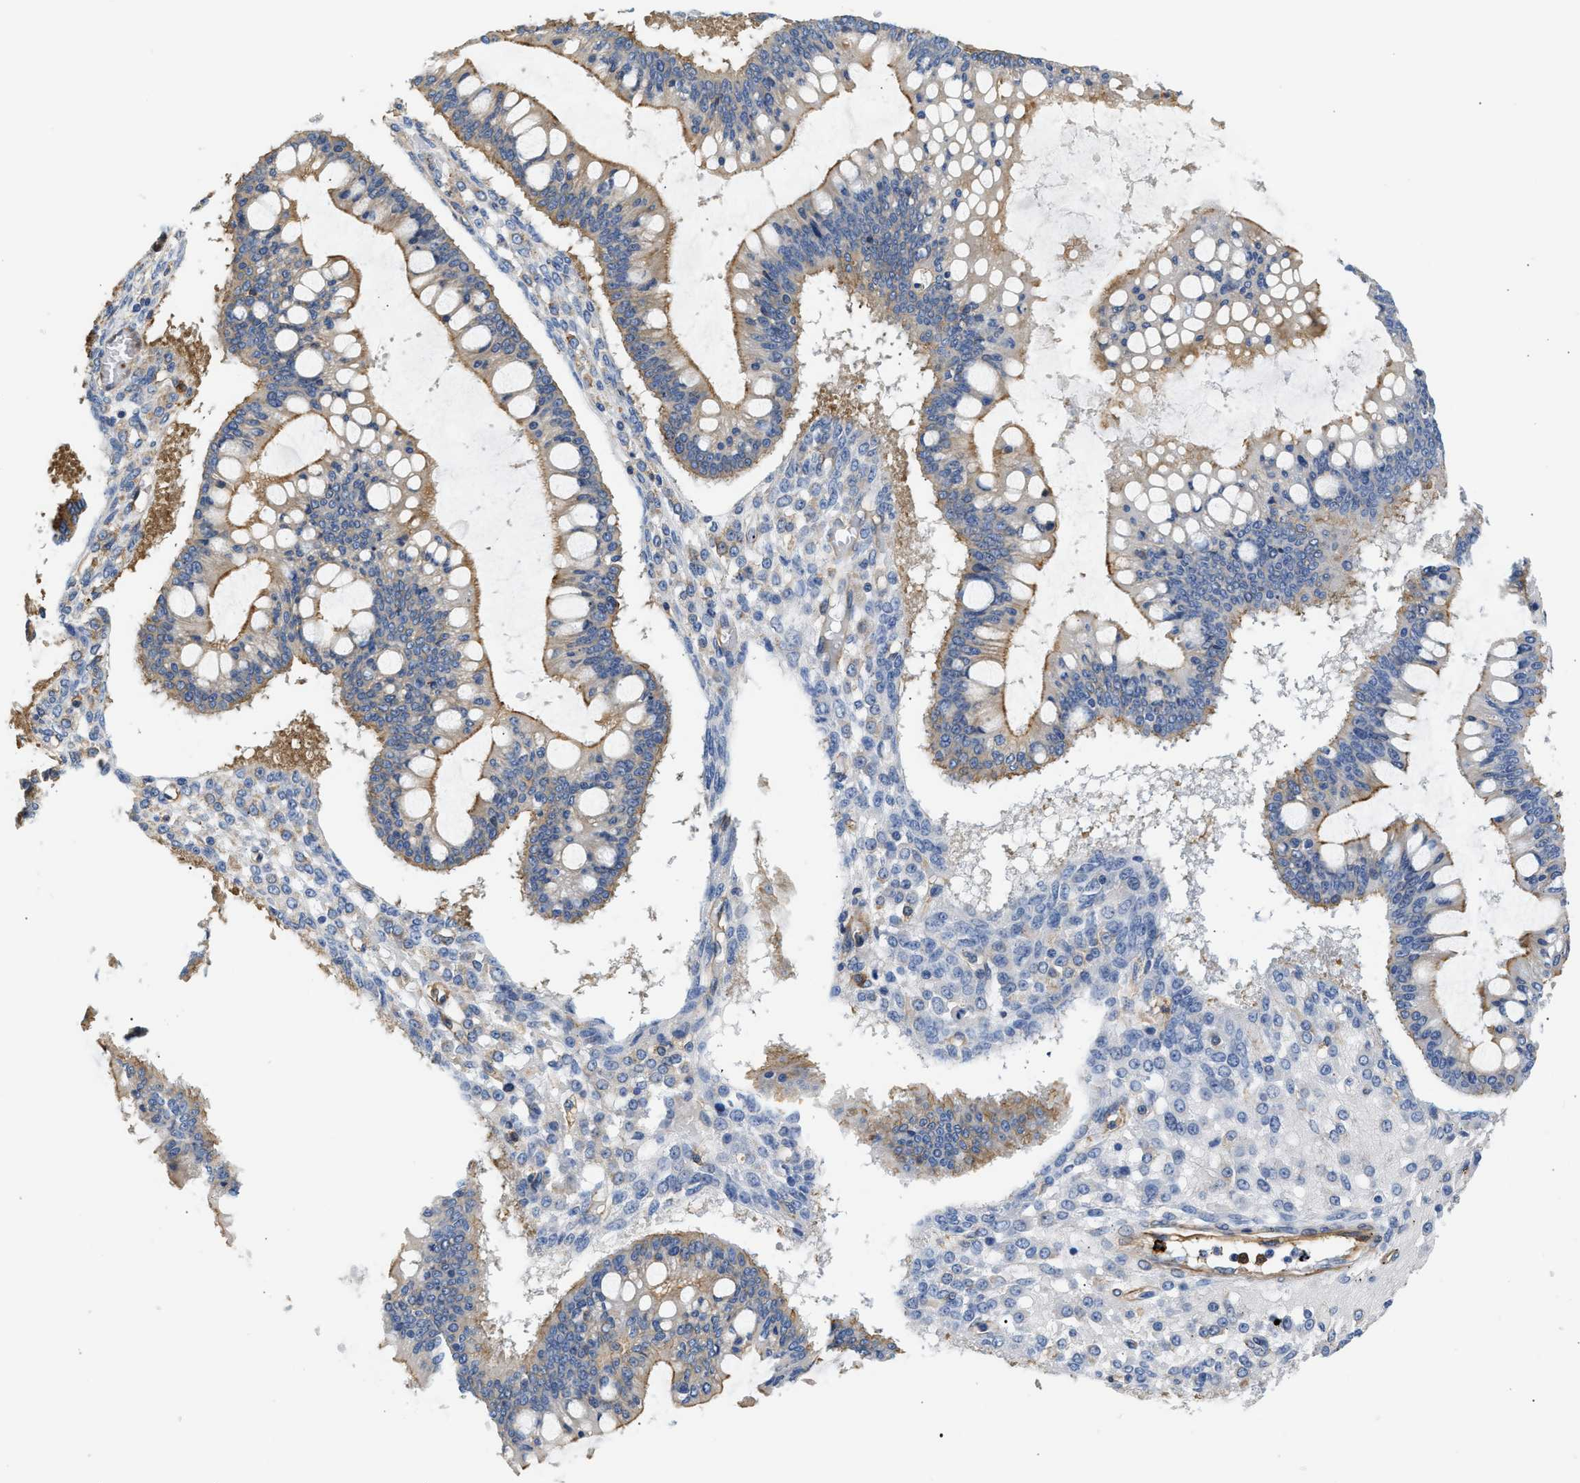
{"staining": {"intensity": "weak", "quantity": "25%-75%", "location": "cytoplasmic/membranous"}, "tissue": "ovarian cancer", "cell_type": "Tumor cells", "image_type": "cancer", "snomed": [{"axis": "morphology", "description": "Cystadenocarcinoma, mucinous, NOS"}, {"axis": "topography", "description": "Ovary"}], "caption": "This photomicrograph reveals immunohistochemistry (IHC) staining of human mucinous cystadenocarcinoma (ovarian), with low weak cytoplasmic/membranous positivity in approximately 25%-75% of tumor cells.", "gene": "SAMD9L", "patient": {"sex": "female", "age": 73}}